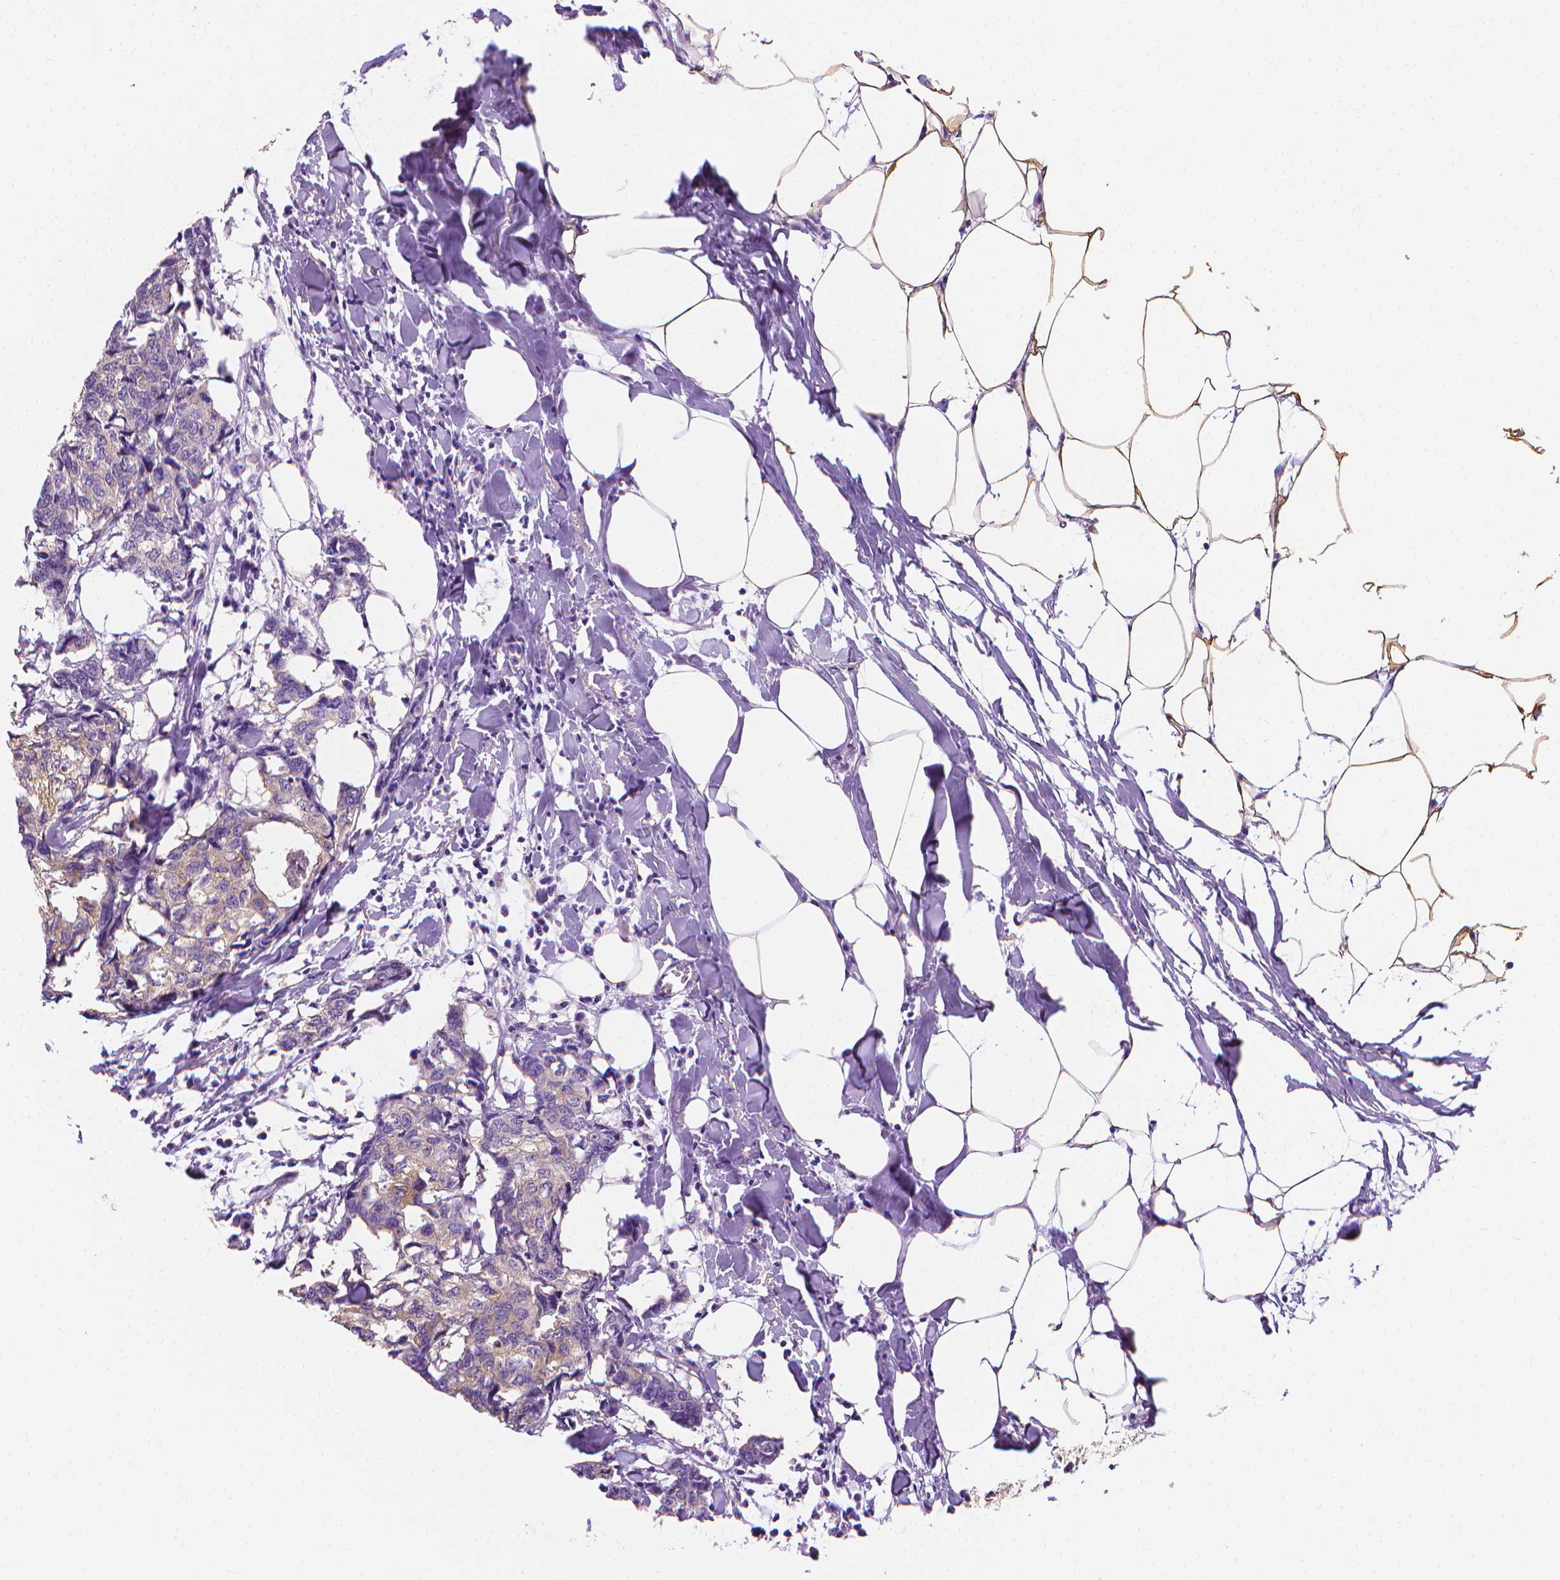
{"staining": {"intensity": "weak", "quantity": ">75%", "location": "cytoplasmic/membranous"}, "tissue": "breast cancer", "cell_type": "Tumor cells", "image_type": "cancer", "snomed": [{"axis": "morphology", "description": "Duct carcinoma"}, {"axis": "topography", "description": "Breast"}], "caption": "DAB immunohistochemical staining of breast cancer (infiltrating ductal carcinoma) reveals weak cytoplasmic/membranous protein staining in approximately >75% of tumor cells.", "gene": "FASN", "patient": {"sex": "female", "age": 27}}